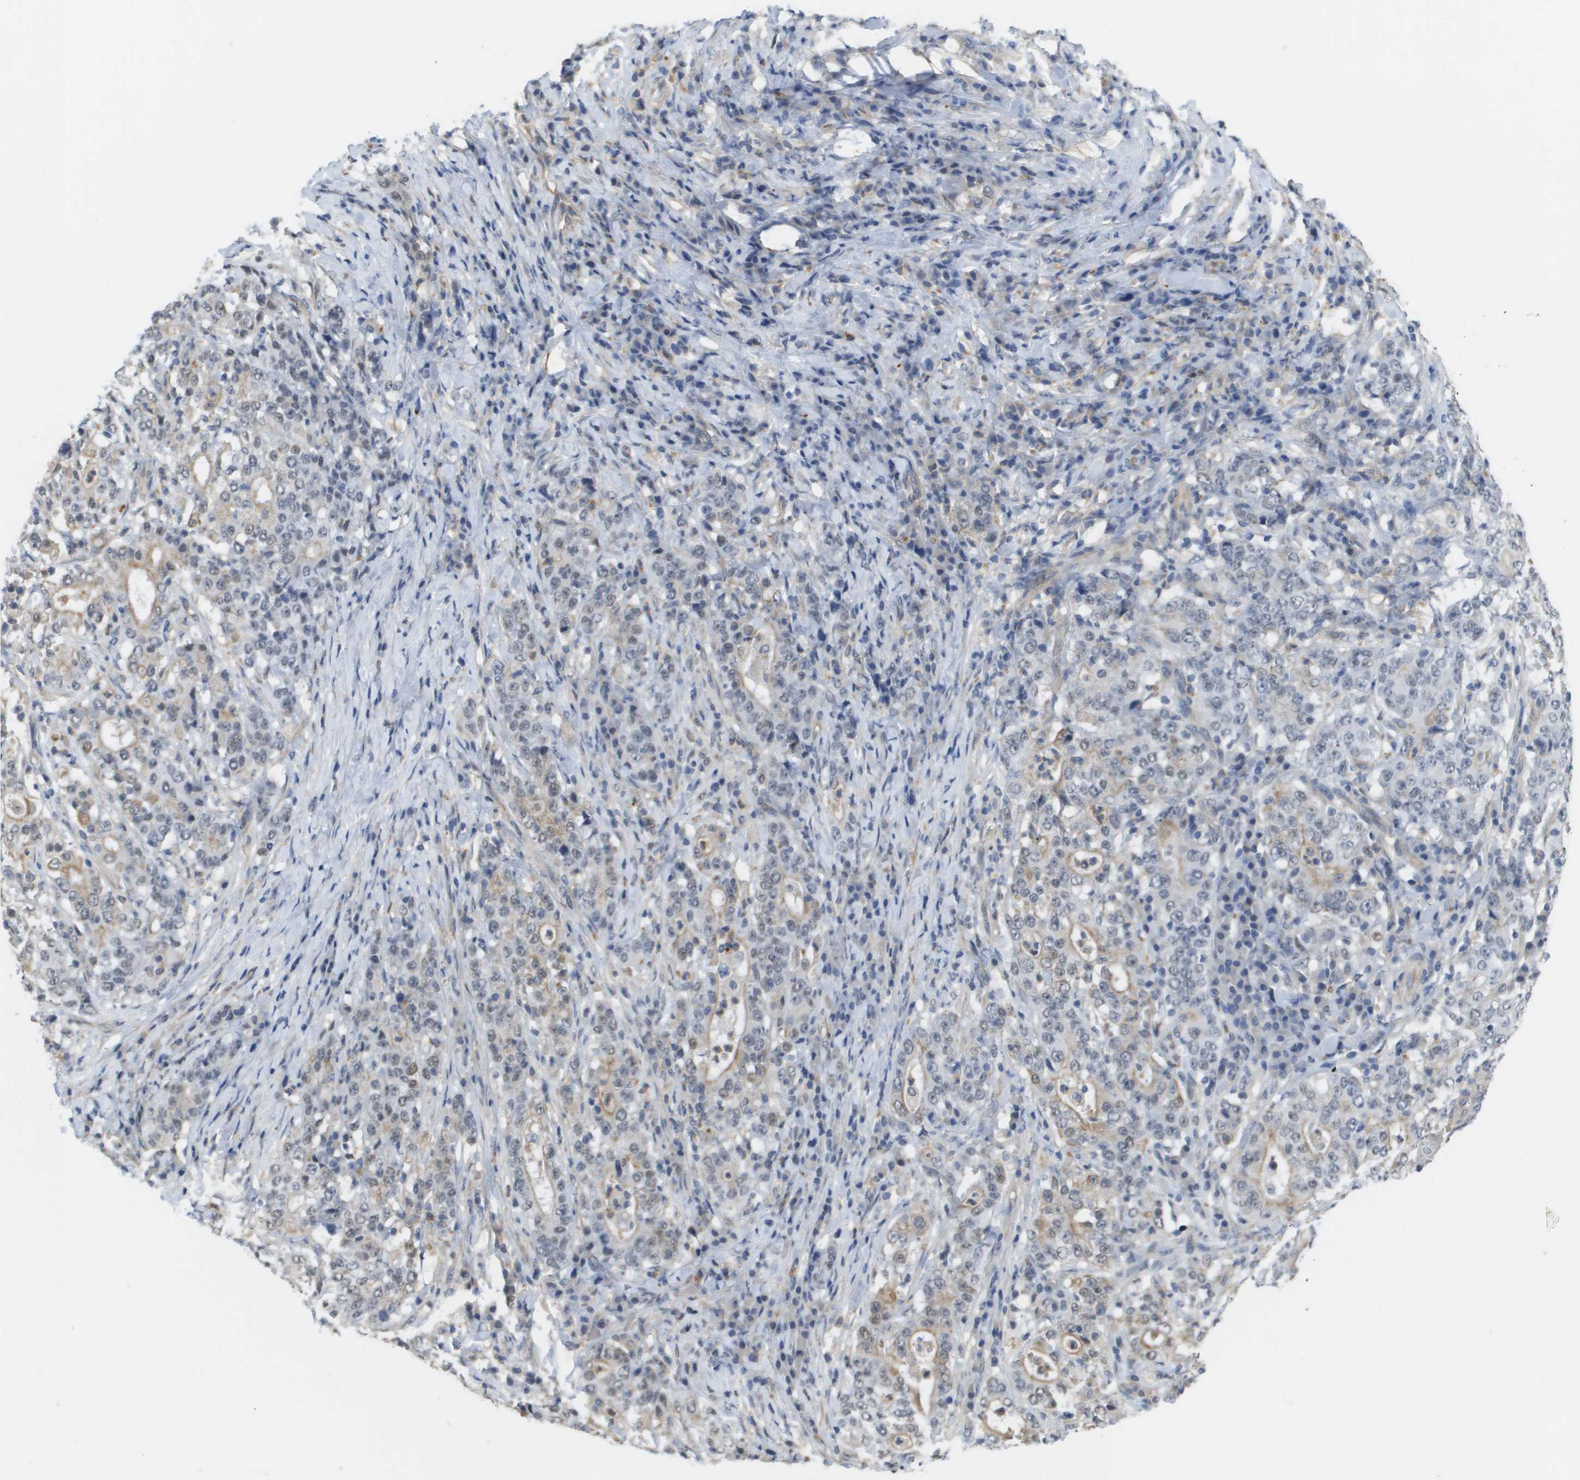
{"staining": {"intensity": "negative", "quantity": "none", "location": "none"}, "tissue": "stomach cancer", "cell_type": "Tumor cells", "image_type": "cancer", "snomed": [{"axis": "morphology", "description": "Normal tissue, NOS"}, {"axis": "morphology", "description": "Adenocarcinoma, NOS"}, {"axis": "topography", "description": "Stomach, upper"}, {"axis": "topography", "description": "Stomach"}], "caption": "Stomach cancer (adenocarcinoma) was stained to show a protein in brown. There is no significant positivity in tumor cells.", "gene": "RNF112", "patient": {"sex": "male", "age": 59}}